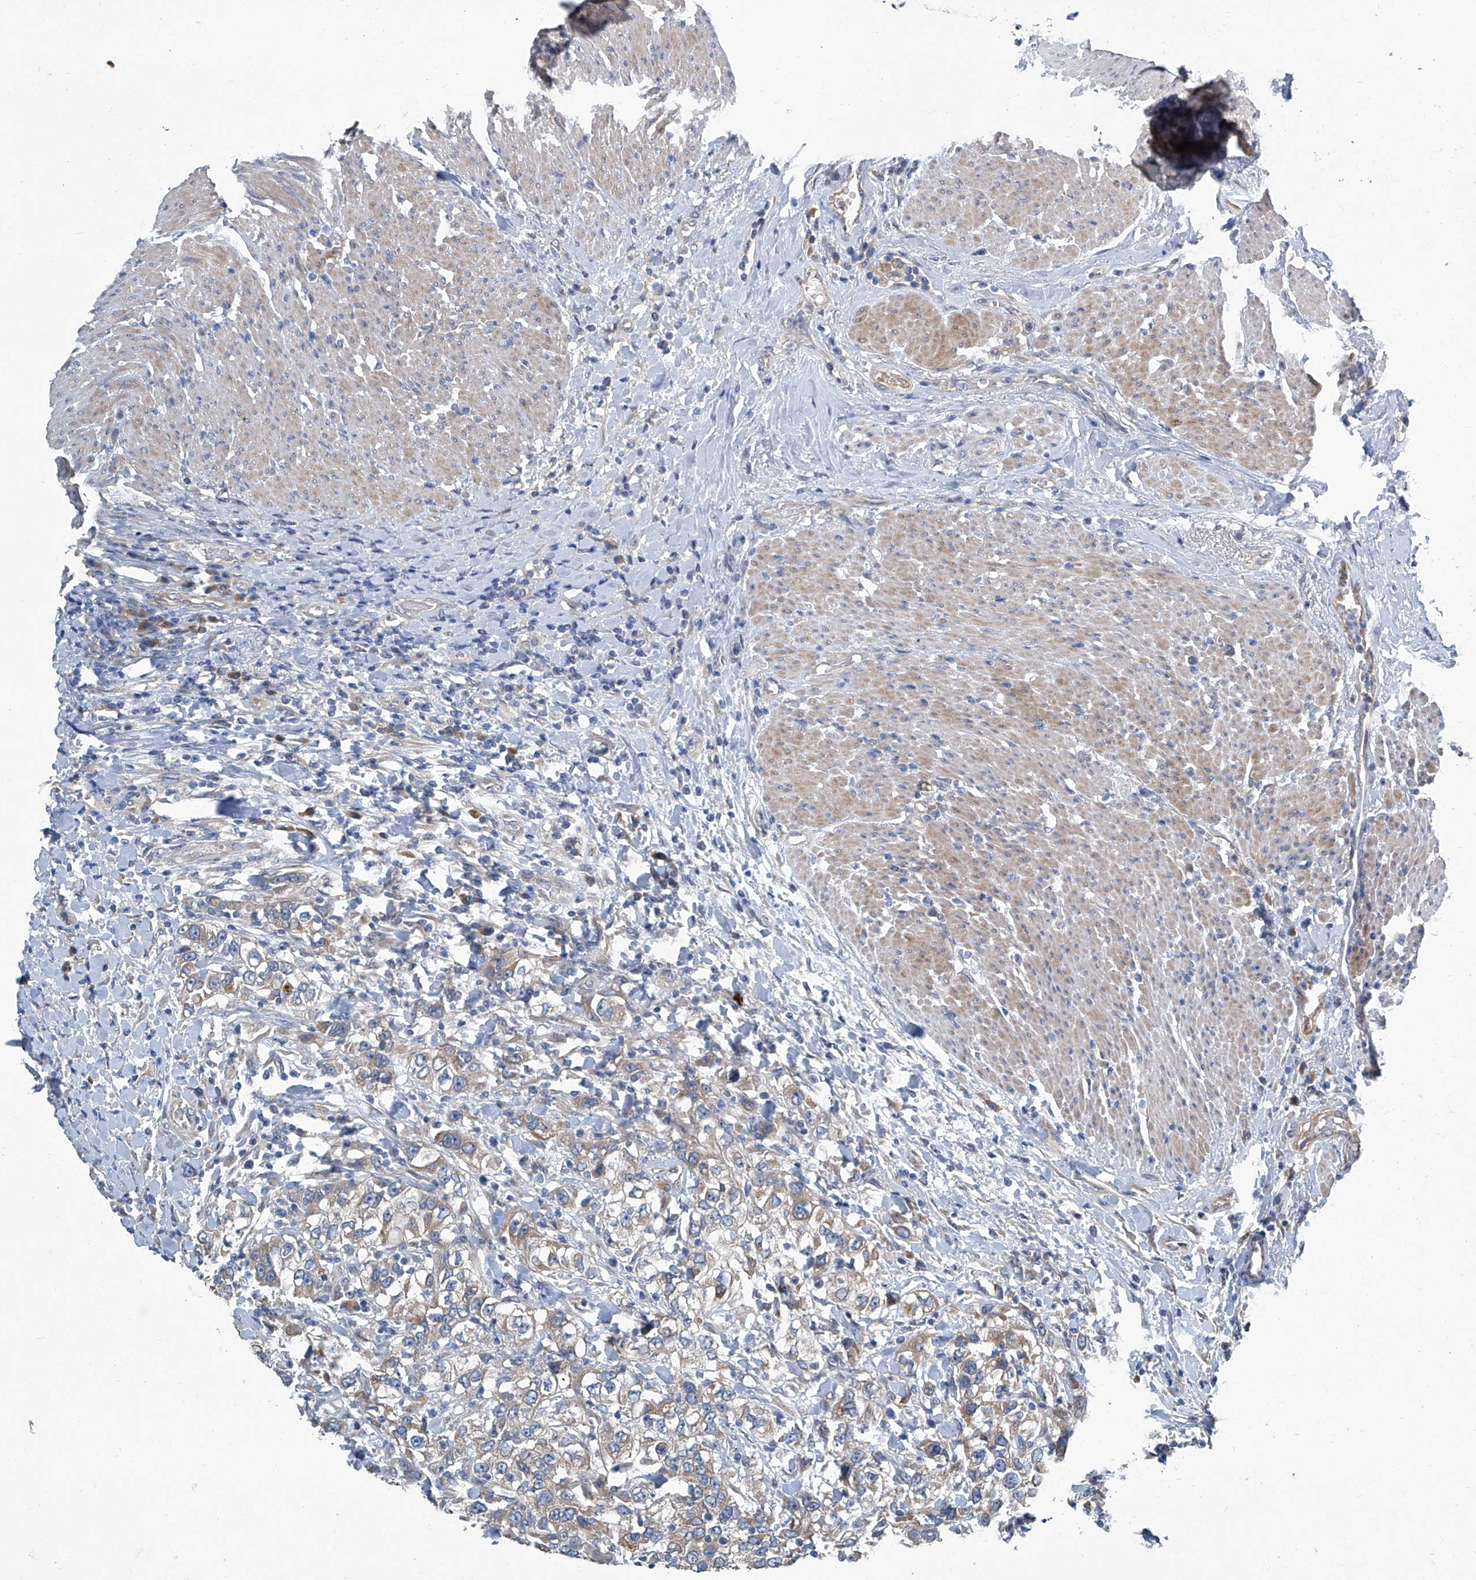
{"staining": {"intensity": "moderate", "quantity": ">75%", "location": "cytoplasmic/membranous"}, "tissue": "urothelial cancer", "cell_type": "Tumor cells", "image_type": "cancer", "snomed": [{"axis": "morphology", "description": "Urothelial carcinoma, High grade"}, {"axis": "topography", "description": "Urinary bladder"}], "caption": "Human high-grade urothelial carcinoma stained for a protein (brown) demonstrates moderate cytoplasmic/membranous positive expression in approximately >75% of tumor cells.", "gene": "SLC26A11", "patient": {"sex": "female", "age": 80}}